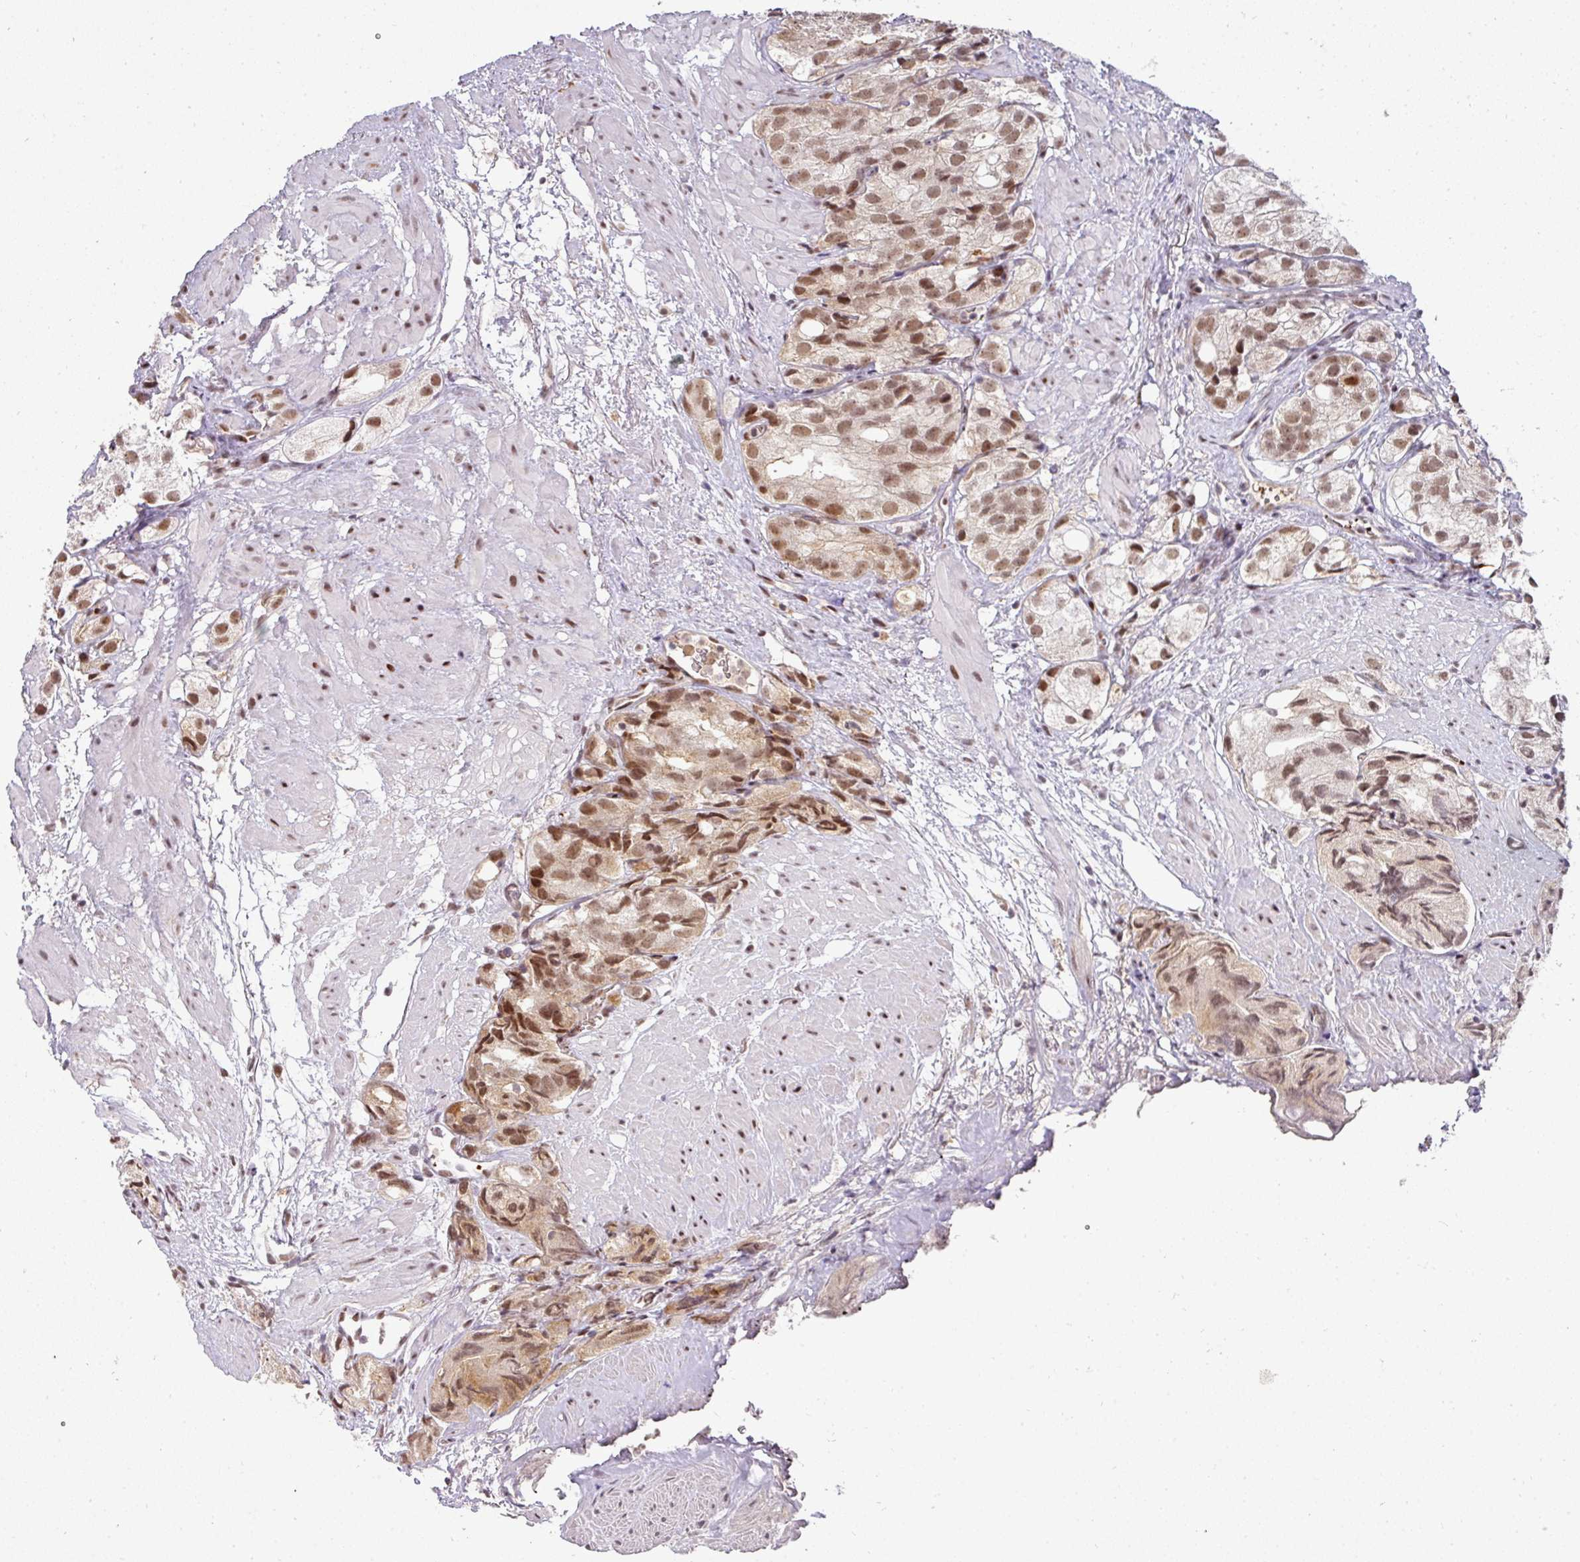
{"staining": {"intensity": "moderate", "quantity": ">75%", "location": "nuclear"}, "tissue": "prostate cancer", "cell_type": "Tumor cells", "image_type": "cancer", "snomed": [{"axis": "morphology", "description": "Adenocarcinoma, High grade"}, {"axis": "topography", "description": "Prostate"}], "caption": "Human prostate adenocarcinoma (high-grade) stained with a protein marker exhibits moderate staining in tumor cells.", "gene": "NEIL1", "patient": {"sex": "male", "age": 82}}